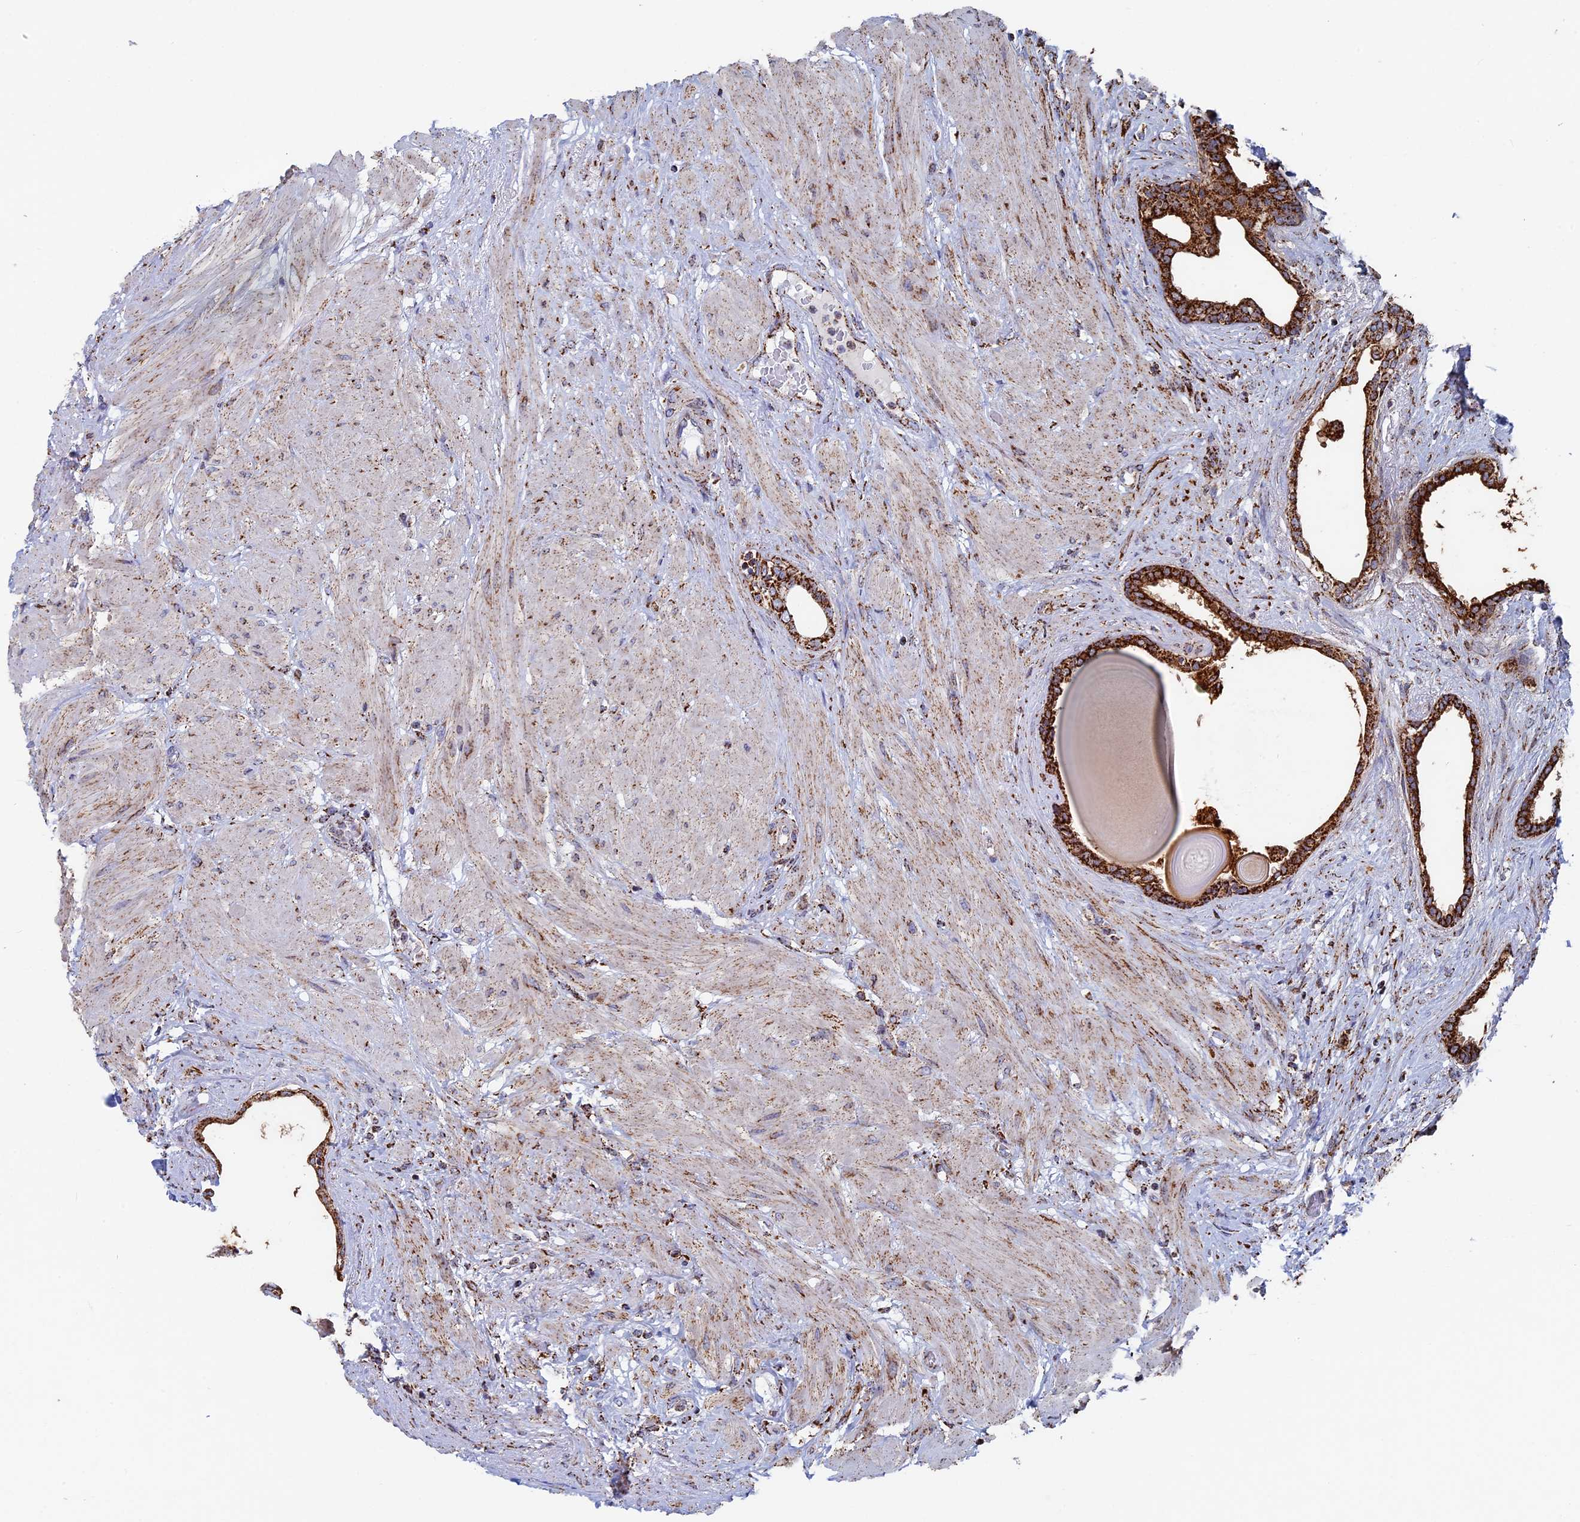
{"staining": {"intensity": "strong", "quantity": ">75%", "location": "cytoplasmic/membranous"}, "tissue": "prostate", "cell_type": "Glandular cells", "image_type": "normal", "snomed": [{"axis": "morphology", "description": "Normal tissue, NOS"}, {"axis": "topography", "description": "Prostate"}], "caption": "This histopathology image demonstrates IHC staining of benign human prostate, with high strong cytoplasmic/membranous positivity in approximately >75% of glandular cells.", "gene": "SEC24D", "patient": {"sex": "male", "age": 48}}